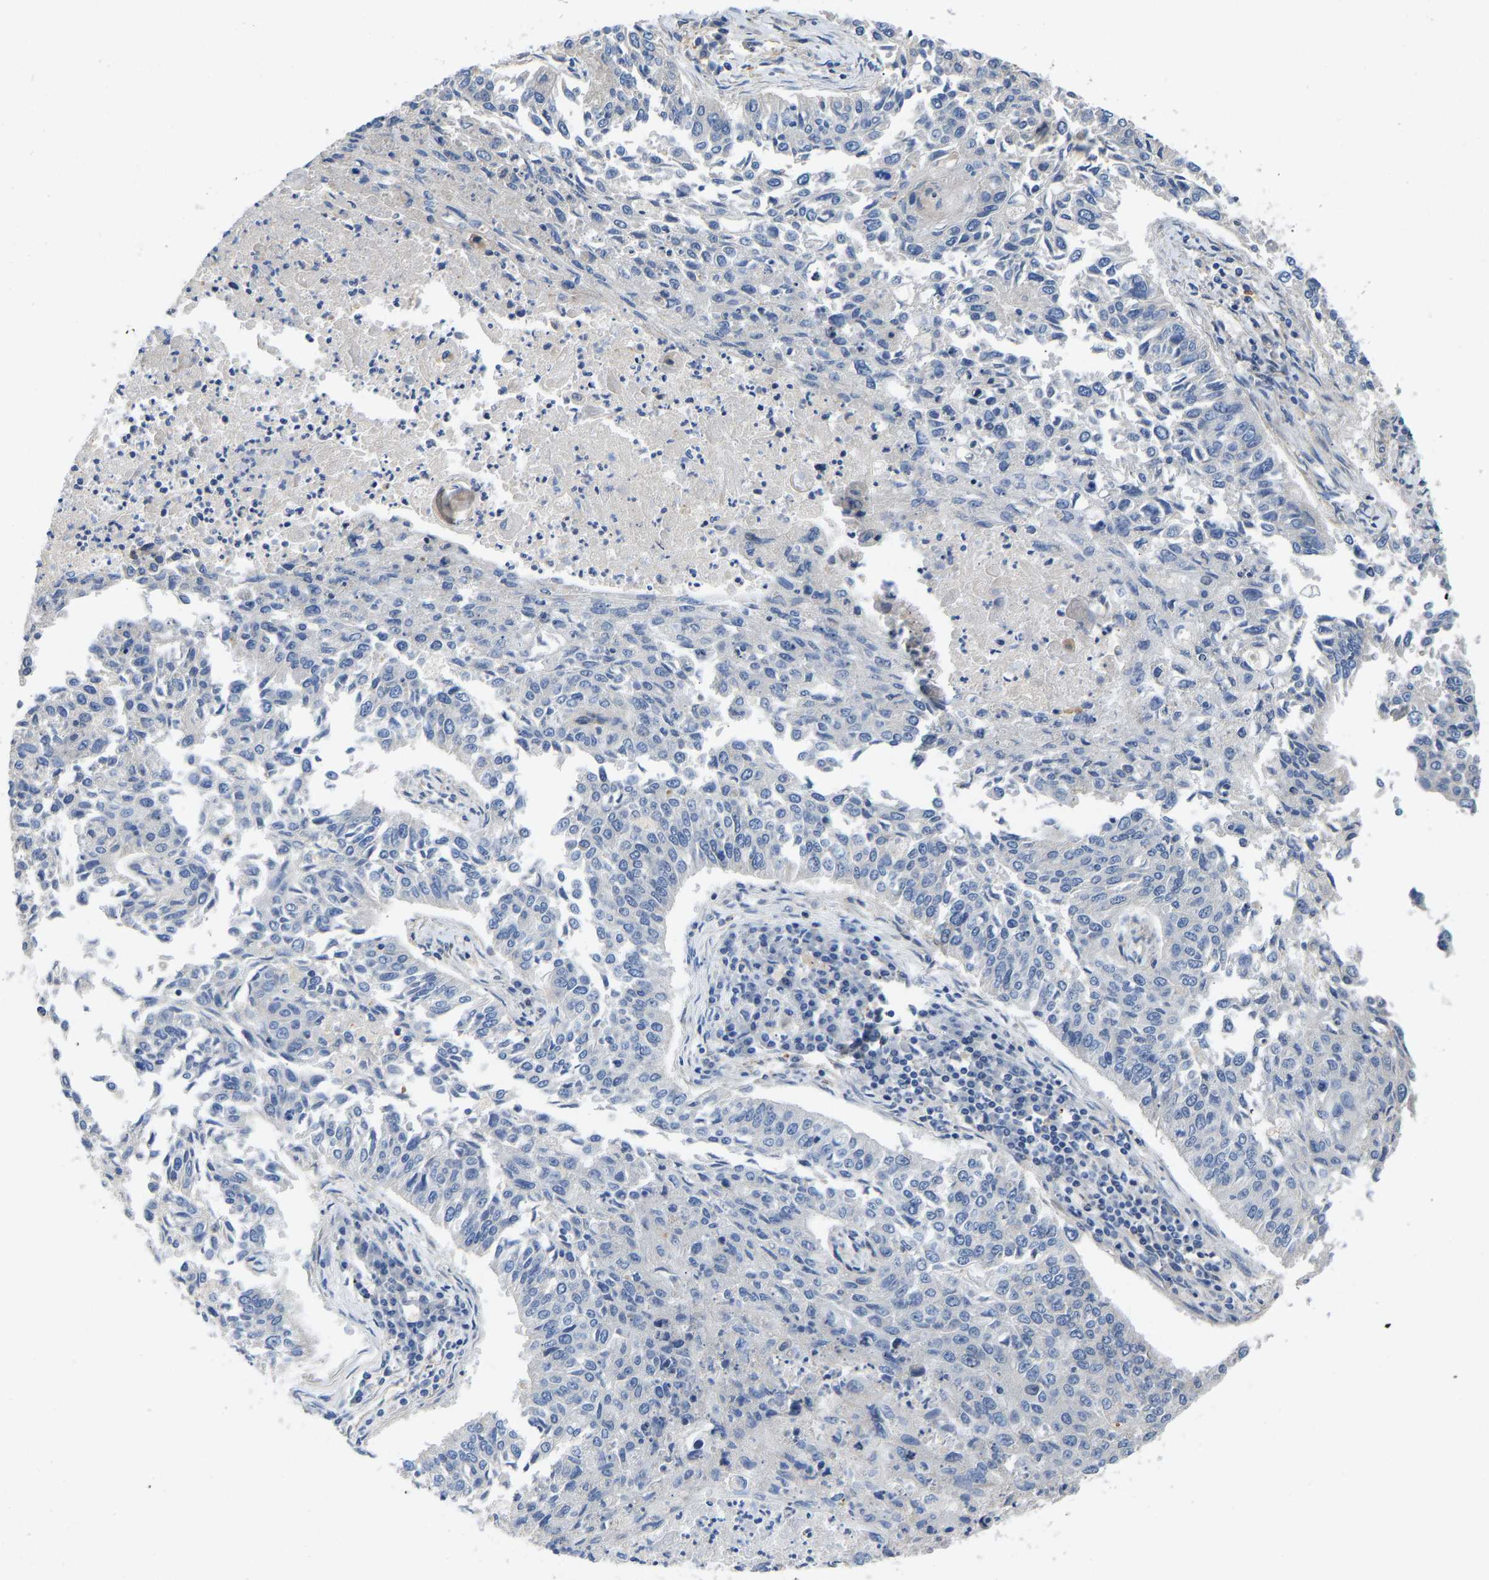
{"staining": {"intensity": "negative", "quantity": "none", "location": "none"}, "tissue": "lung cancer", "cell_type": "Tumor cells", "image_type": "cancer", "snomed": [{"axis": "morphology", "description": "Normal tissue, NOS"}, {"axis": "morphology", "description": "Squamous cell carcinoma, NOS"}, {"axis": "topography", "description": "Cartilage tissue"}, {"axis": "topography", "description": "Bronchus"}, {"axis": "topography", "description": "Lung"}], "caption": "This is an IHC micrograph of human squamous cell carcinoma (lung). There is no staining in tumor cells.", "gene": "ELMO2", "patient": {"sex": "female", "age": 49}}